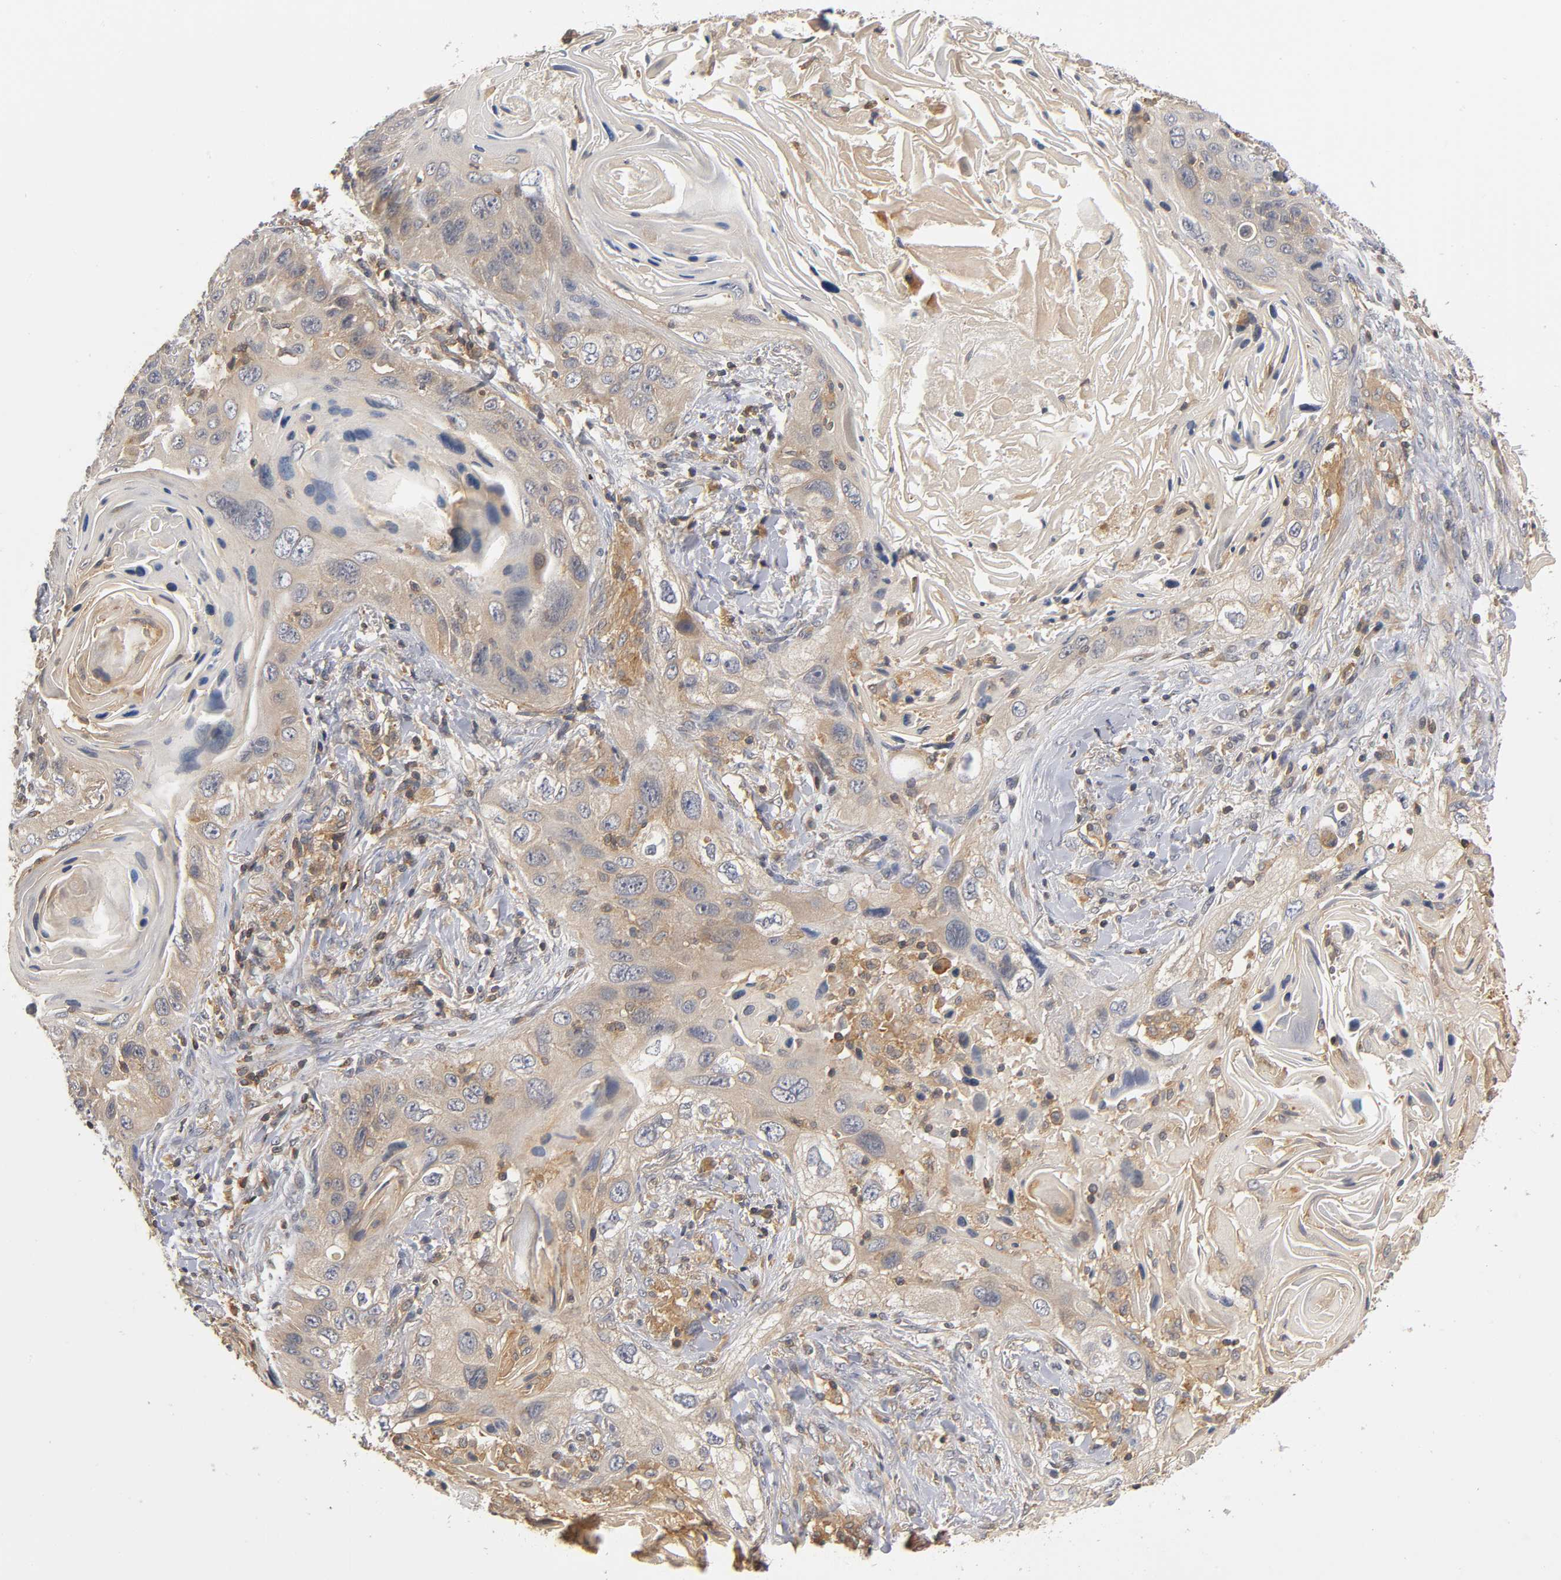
{"staining": {"intensity": "moderate", "quantity": ">75%", "location": "cytoplasmic/membranous"}, "tissue": "lung cancer", "cell_type": "Tumor cells", "image_type": "cancer", "snomed": [{"axis": "morphology", "description": "Squamous cell carcinoma, NOS"}, {"axis": "topography", "description": "Lung"}], "caption": "Immunohistochemistry (DAB) staining of squamous cell carcinoma (lung) shows moderate cytoplasmic/membranous protein staining in approximately >75% of tumor cells.", "gene": "ACTR2", "patient": {"sex": "female", "age": 67}}